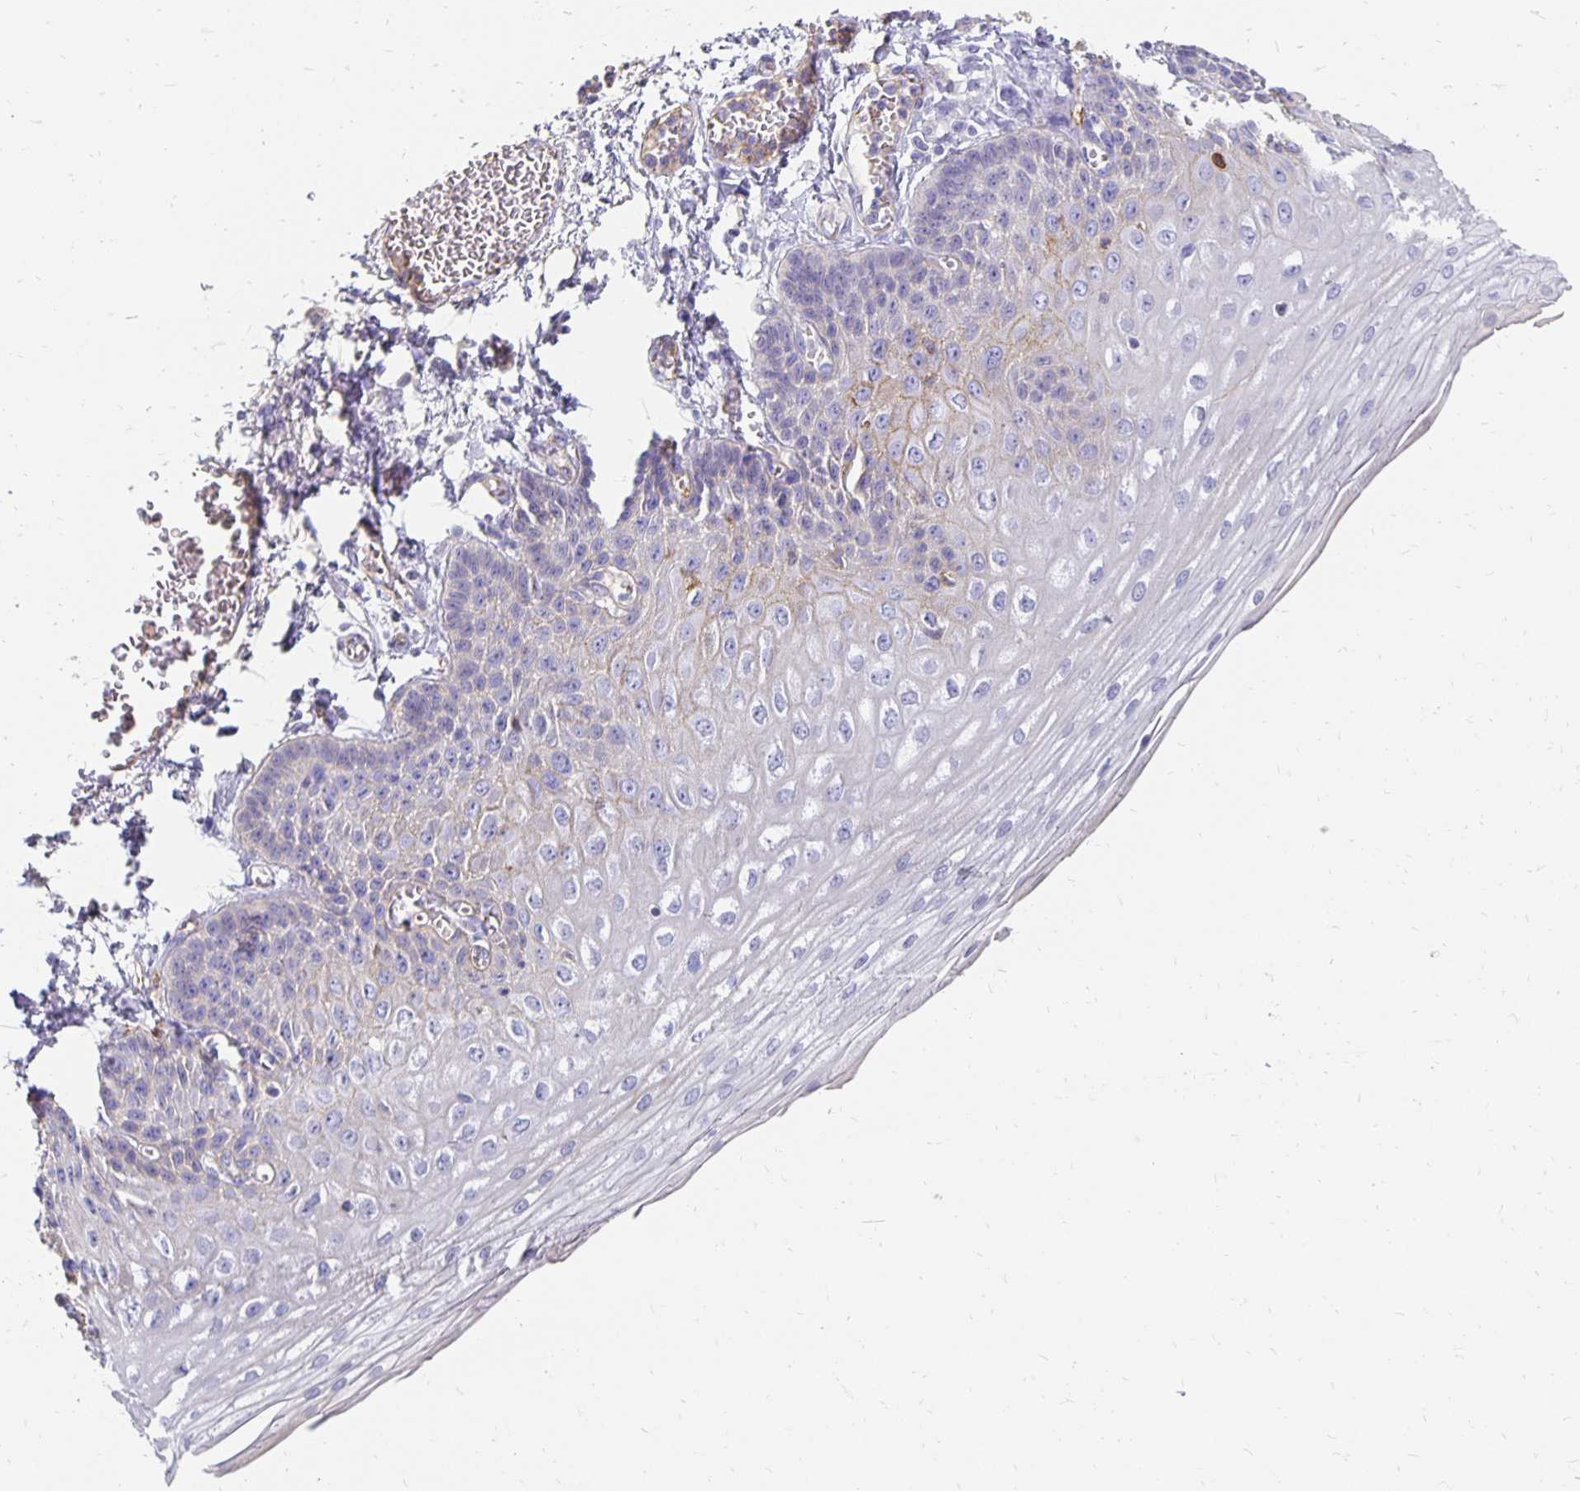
{"staining": {"intensity": "weak", "quantity": "25%-75%", "location": "cytoplasmic/membranous"}, "tissue": "esophagus", "cell_type": "Squamous epithelial cells", "image_type": "normal", "snomed": [{"axis": "morphology", "description": "Normal tissue, NOS"}, {"axis": "morphology", "description": "Adenocarcinoma, NOS"}, {"axis": "topography", "description": "Esophagus"}], "caption": "Esophagus stained for a protein displays weak cytoplasmic/membranous positivity in squamous epithelial cells. (Stains: DAB (3,3'-diaminobenzidine) in brown, nuclei in blue, Microscopy: brightfield microscopy at high magnification).", "gene": "APOB", "patient": {"sex": "male", "age": 81}}